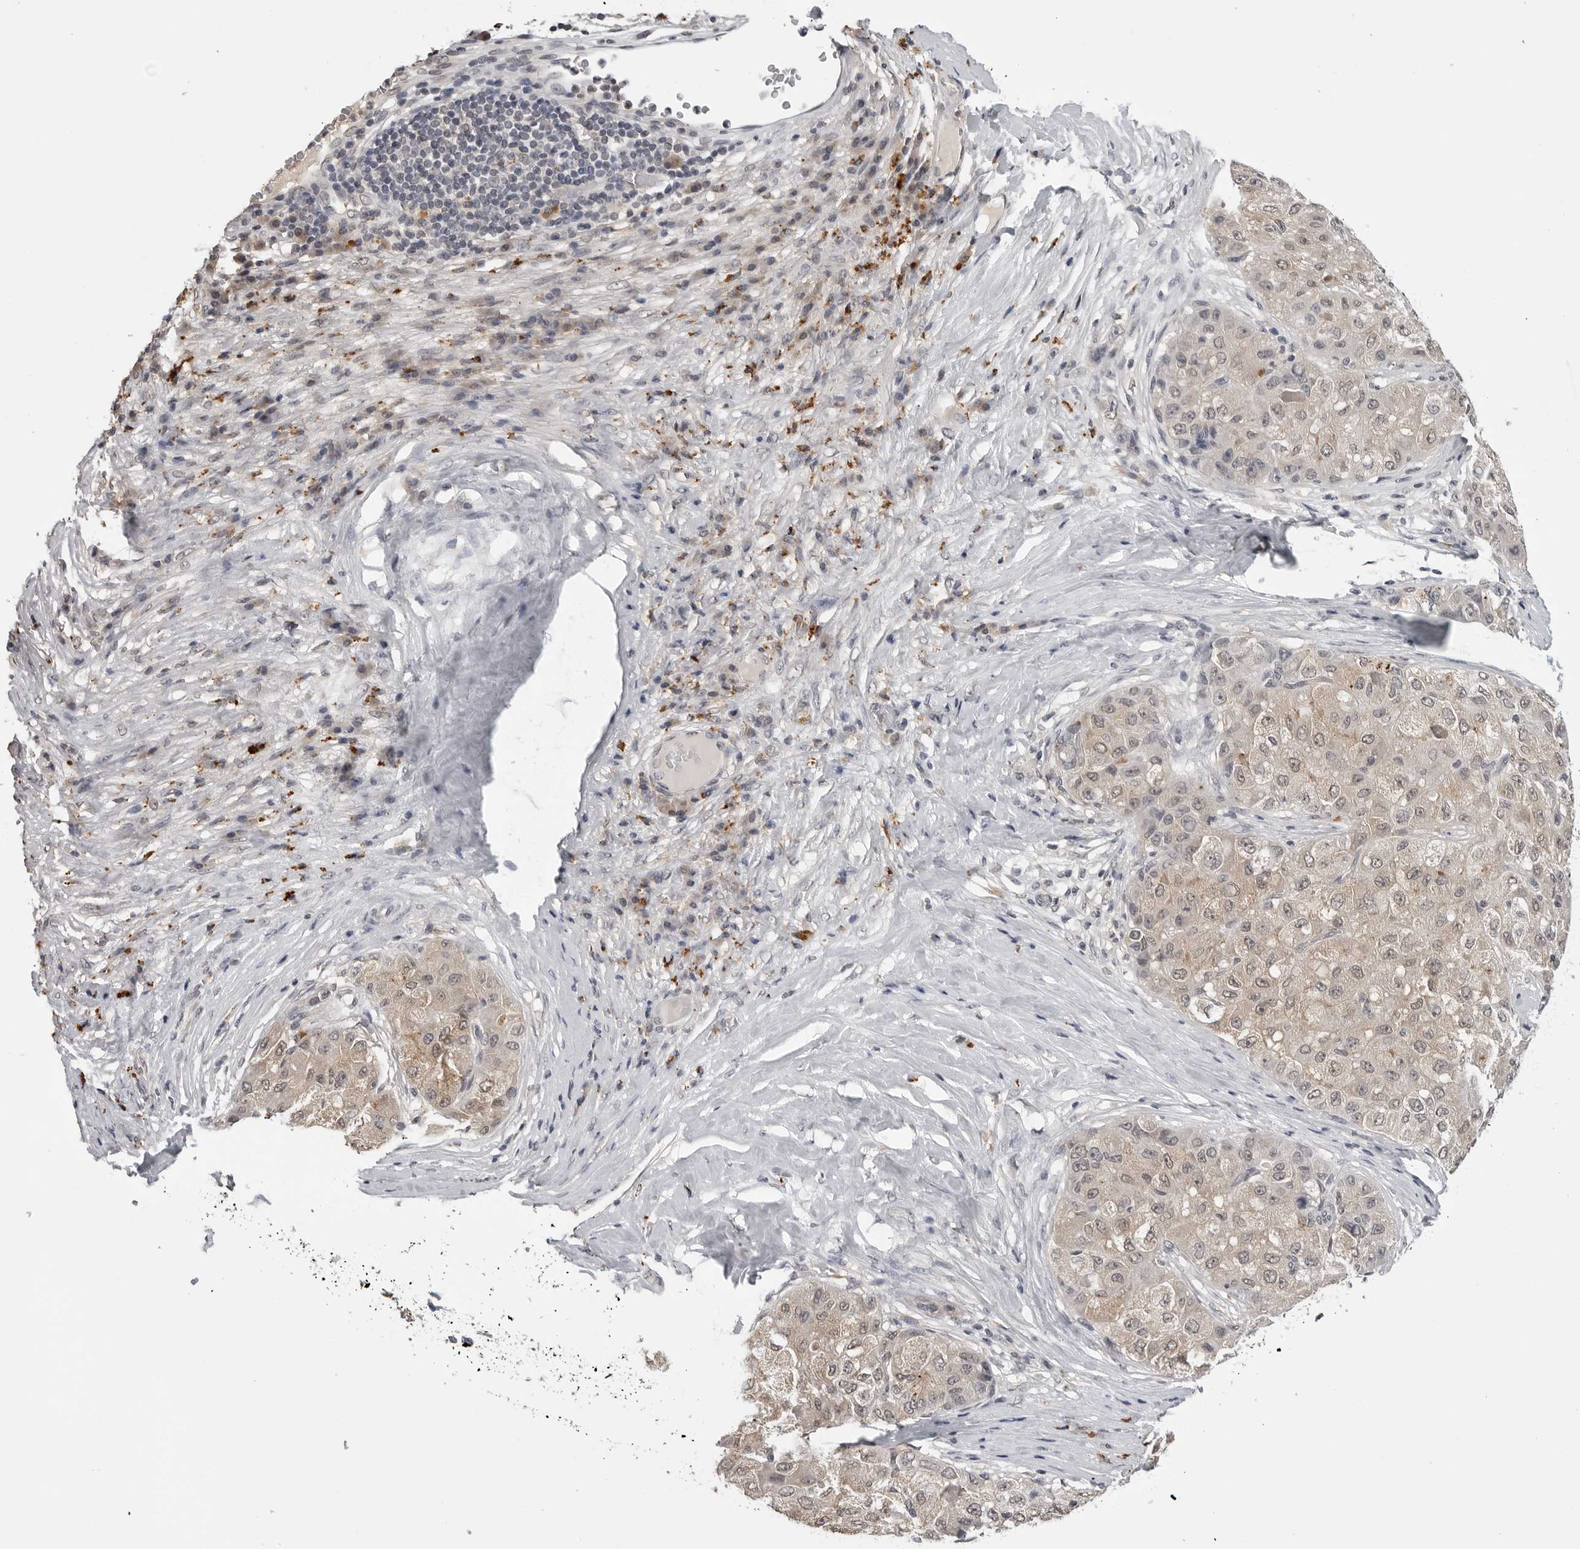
{"staining": {"intensity": "weak", "quantity": ">75%", "location": "cytoplasmic/membranous"}, "tissue": "liver cancer", "cell_type": "Tumor cells", "image_type": "cancer", "snomed": [{"axis": "morphology", "description": "Carcinoma, Hepatocellular, NOS"}, {"axis": "topography", "description": "Liver"}], "caption": "The immunohistochemical stain highlights weak cytoplasmic/membranous staining in tumor cells of liver cancer (hepatocellular carcinoma) tissue.", "gene": "CDK20", "patient": {"sex": "male", "age": 80}}